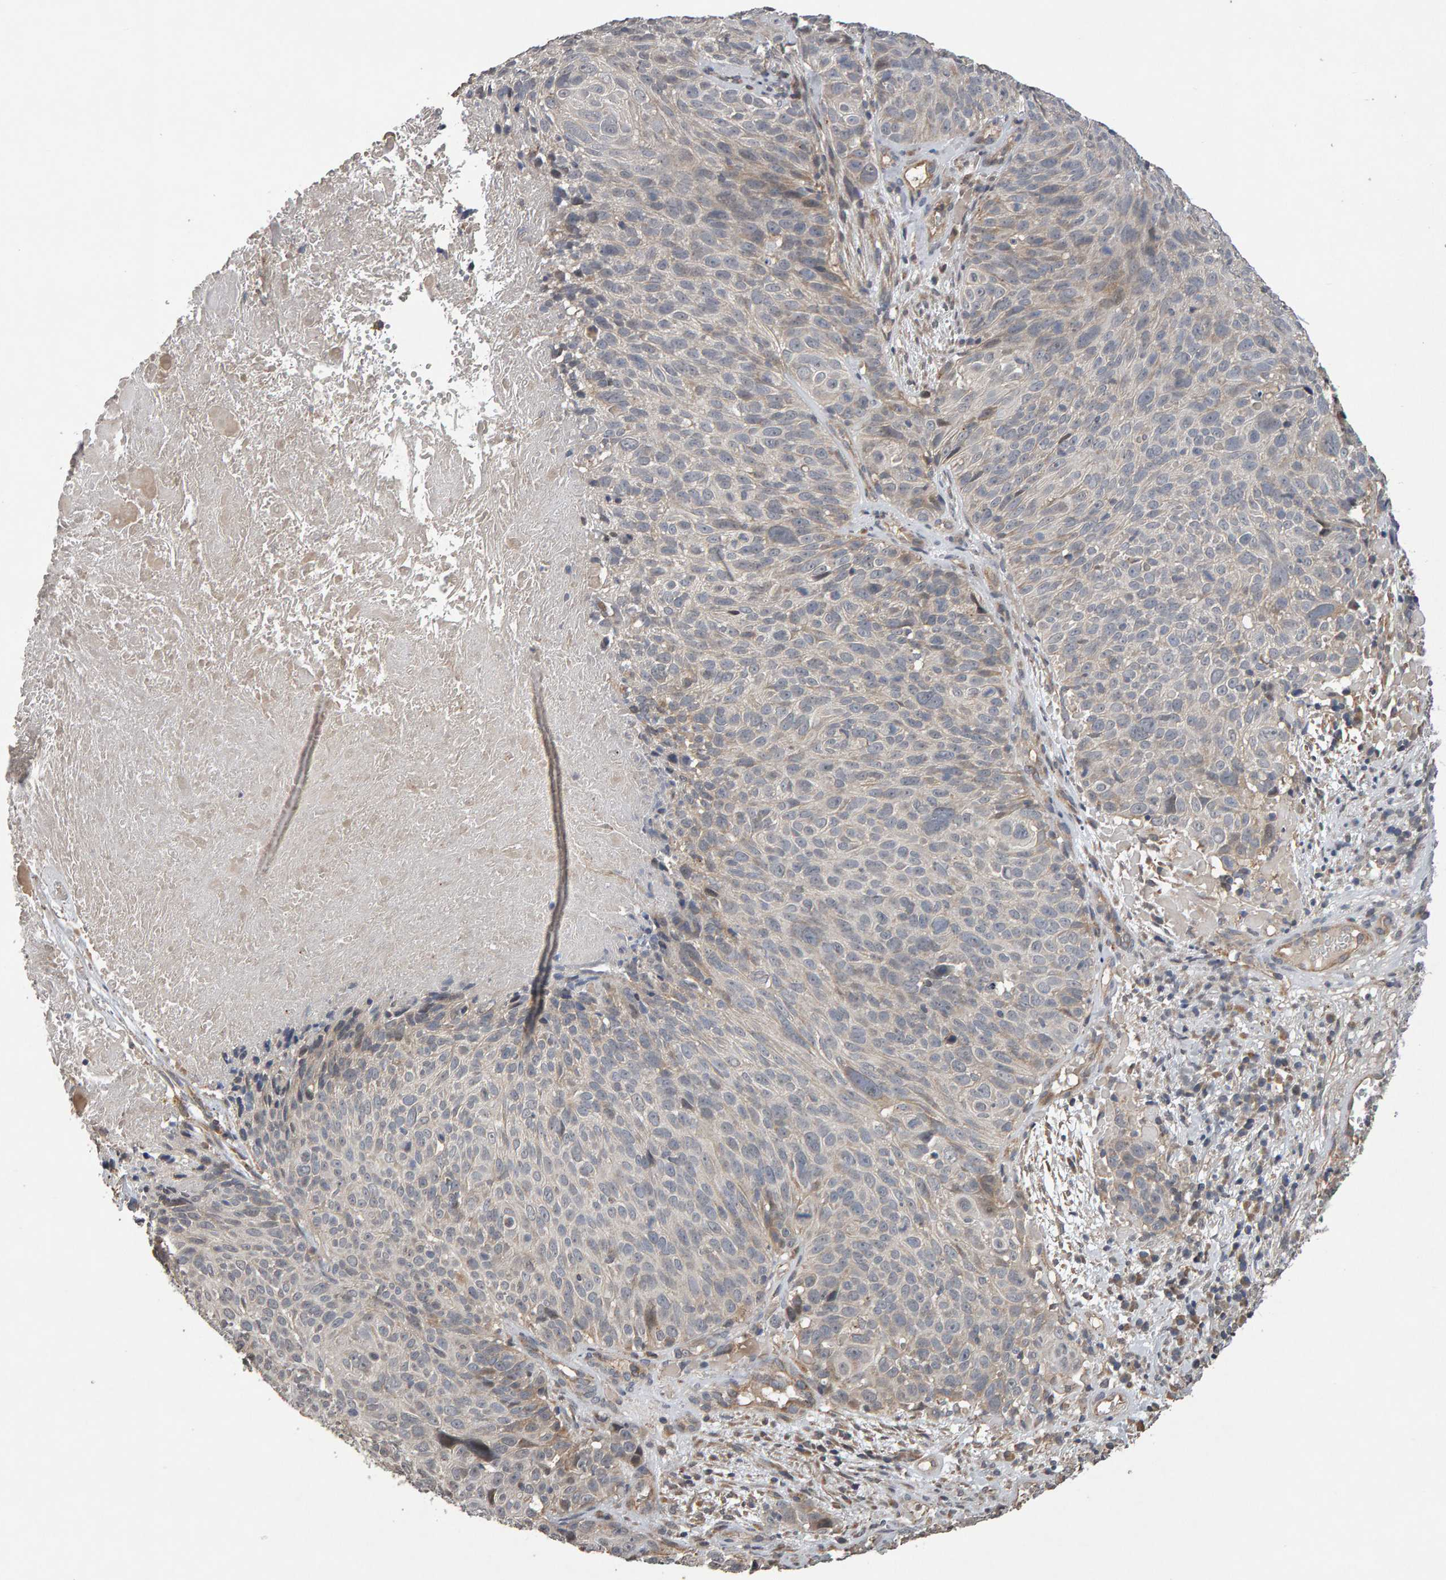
{"staining": {"intensity": "negative", "quantity": "none", "location": "none"}, "tissue": "cervical cancer", "cell_type": "Tumor cells", "image_type": "cancer", "snomed": [{"axis": "morphology", "description": "Squamous cell carcinoma, NOS"}, {"axis": "topography", "description": "Cervix"}], "caption": "IHC of squamous cell carcinoma (cervical) reveals no expression in tumor cells. The staining is performed using DAB (3,3'-diaminobenzidine) brown chromogen with nuclei counter-stained in using hematoxylin.", "gene": "COASY", "patient": {"sex": "female", "age": 74}}